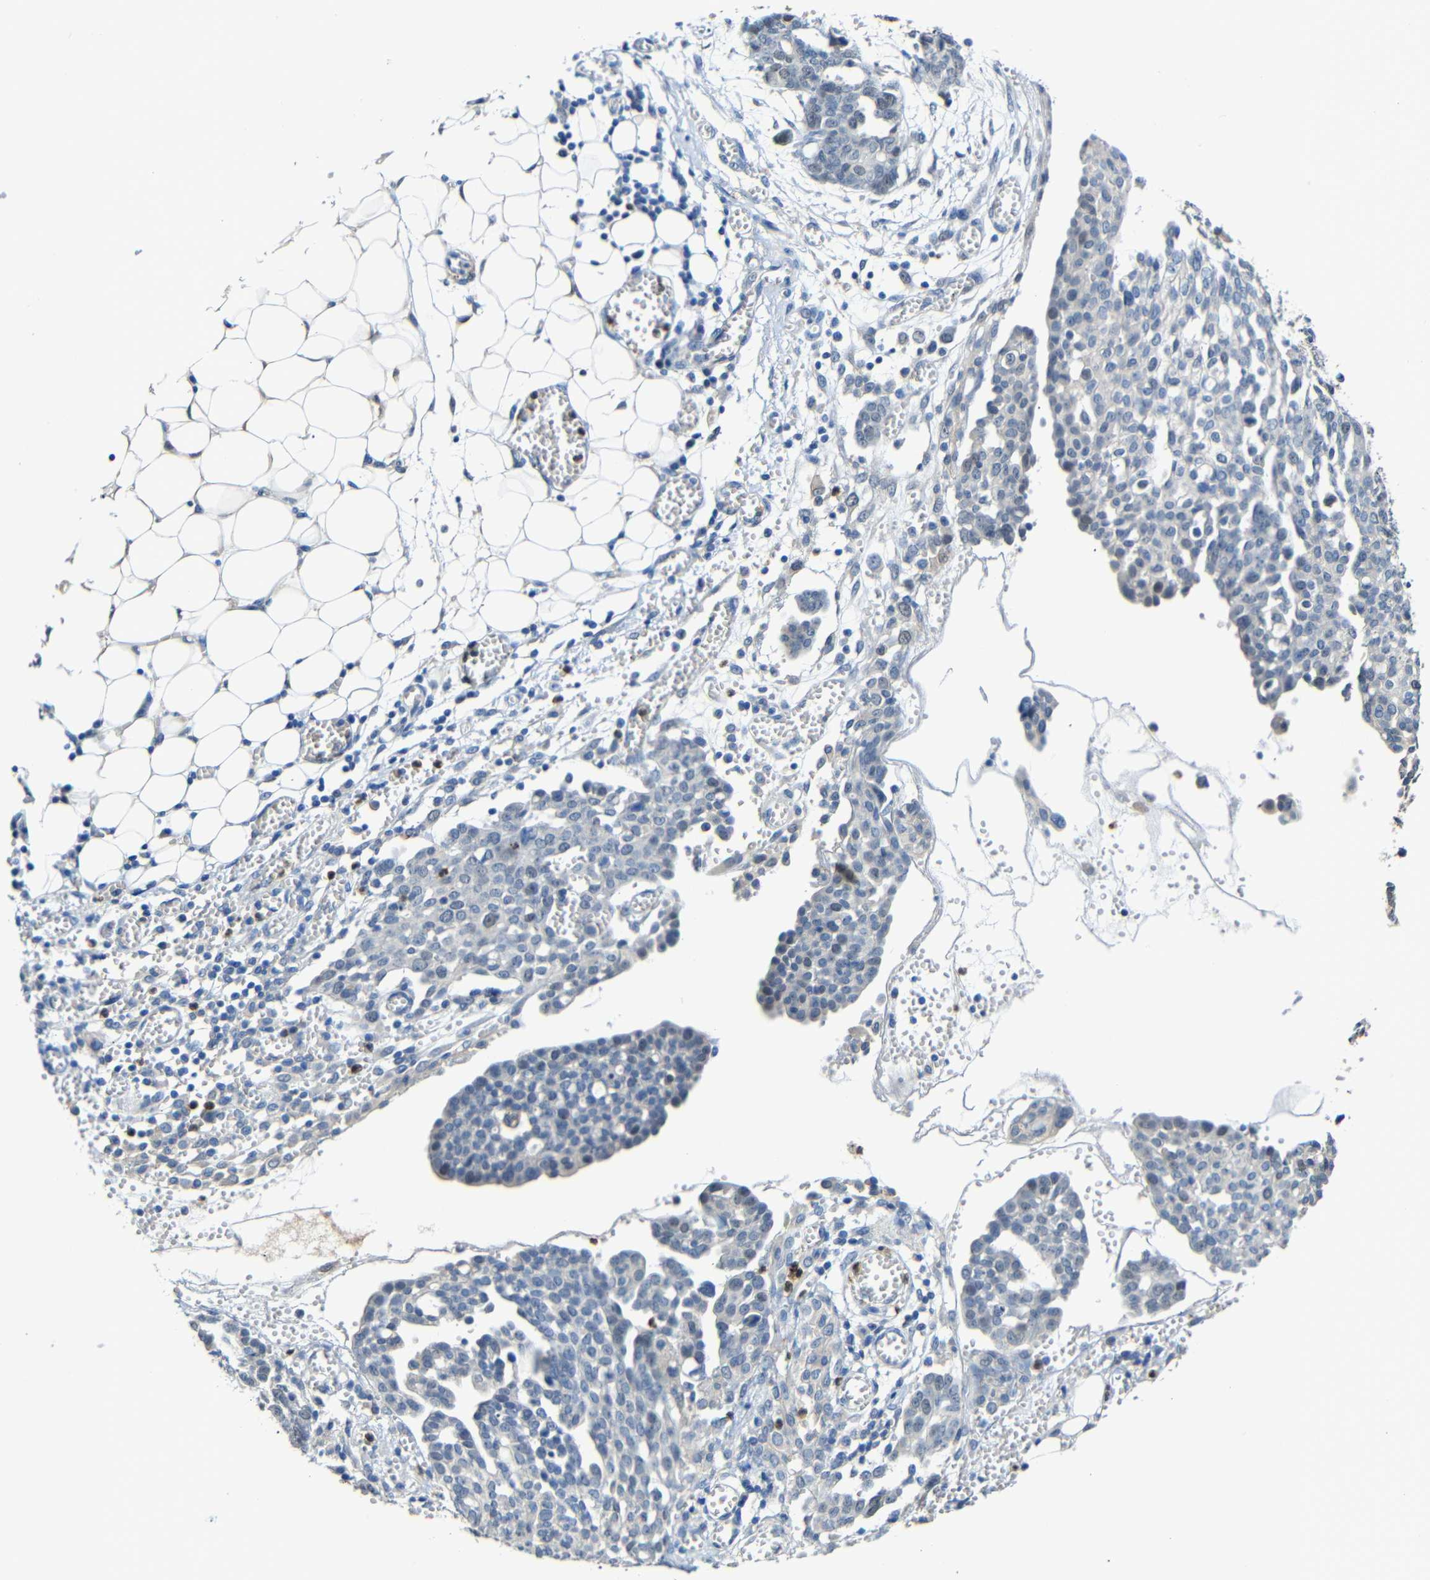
{"staining": {"intensity": "negative", "quantity": "none", "location": "none"}, "tissue": "ovarian cancer", "cell_type": "Tumor cells", "image_type": "cancer", "snomed": [{"axis": "morphology", "description": "Cystadenocarcinoma, serous, NOS"}, {"axis": "topography", "description": "Soft tissue"}, {"axis": "topography", "description": "Ovary"}], "caption": "Image shows no protein positivity in tumor cells of ovarian cancer tissue.", "gene": "STBD1", "patient": {"sex": "female", "age": 57}}